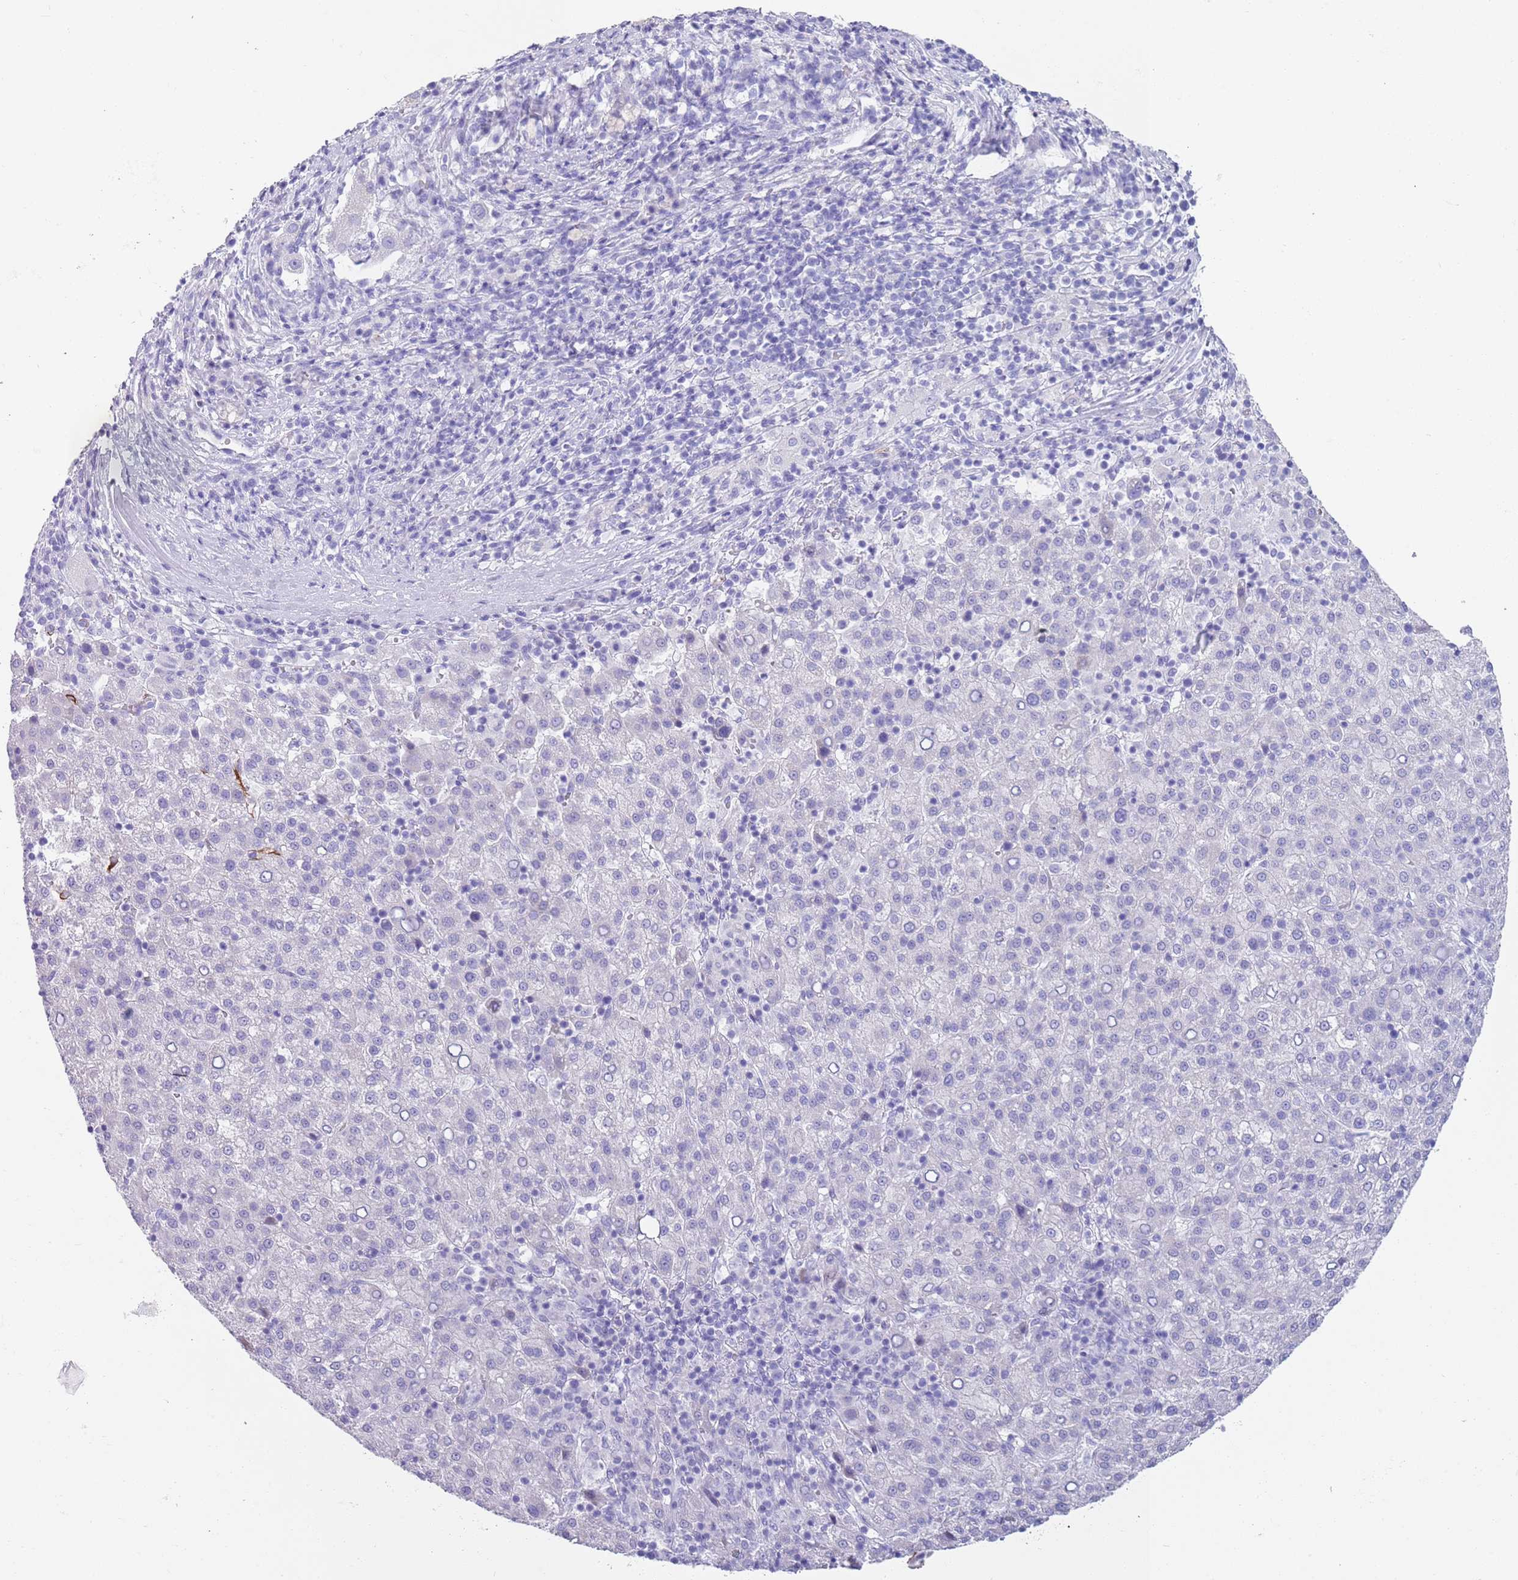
{"staining": {"intensity": "negative", "quantity": "none", "location": "none"}, "tissue": "liver cancer", "cell_type": "Tumor cells", "image_type": "cancer", "snomed": [{"axis": "morphology", "description": "Carcinoma, Hepatocellular, NOS"}, {"axis": "topography", "description": "Liver"}], "caption": "A high-resolution photomicrograph shows immunohistochemistry staining of liver cancer (hepatocellular carcinoma), which shows no significant expression in tumor cells.", "gene": "CPXM2", "patient": {"sex": "female", "age": 58}}